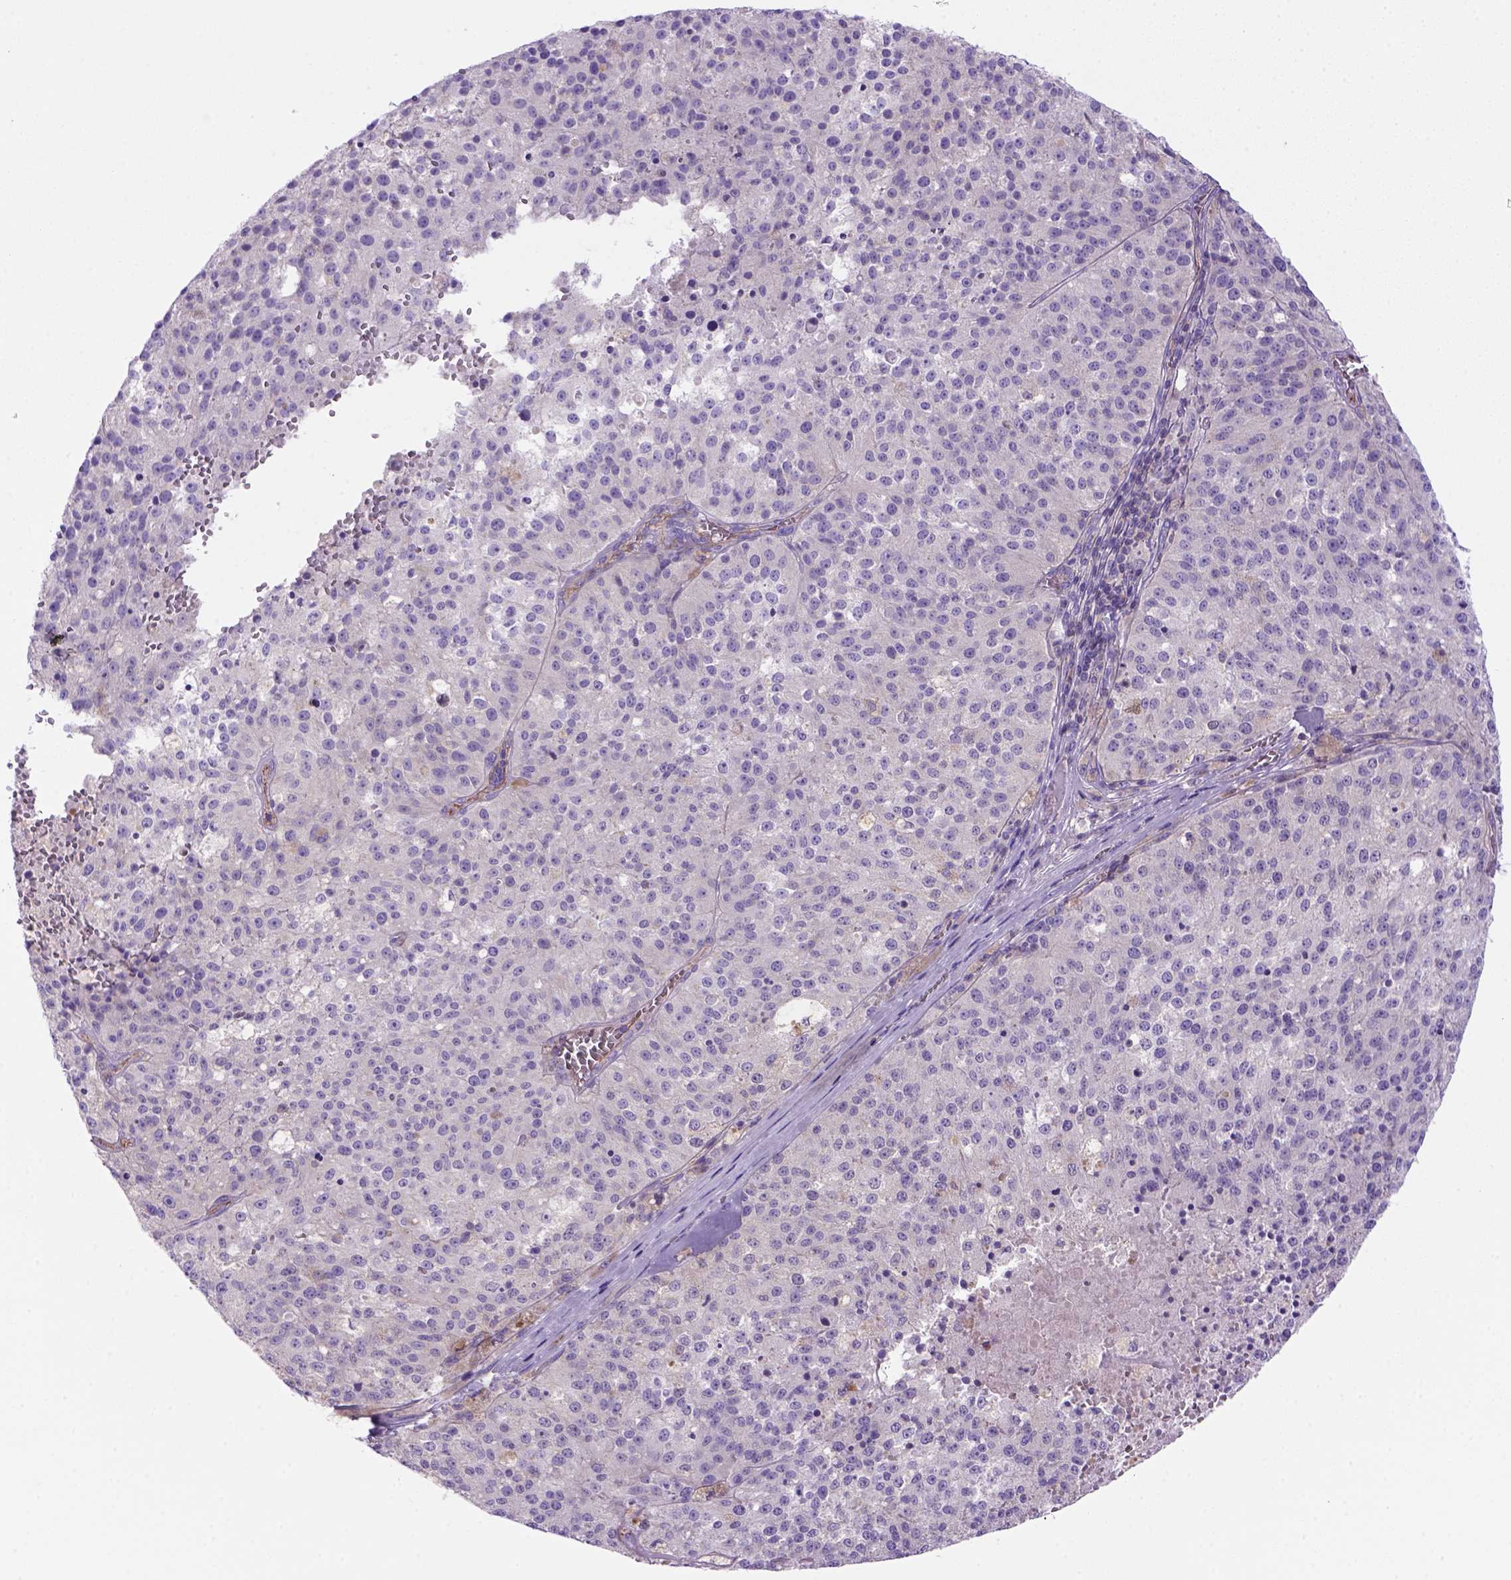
{"staining": {"intensity": "negative", "quantity": "none", "location": "none"}, "tissue": "melanoma", "cell_type": "Tumor cells", "image_type": "cancer", "snomed": [{"axis": "morphology", "description": "Malignant melanoma, Metastatic site"}, {"axis": "topography", "description": "Lymph node"}], "caption": "DAB (3,3'-diaminobenzidine) immunohistochemical staining of malignant melanoma (metastatic site) demonstrates no significant positivity in tumor cells. (DAB immunohistochemistry (IHC) with hematoxylin counter stain).", "gene": "PEX12", "patient": {"sex": "female", "age": 64}}